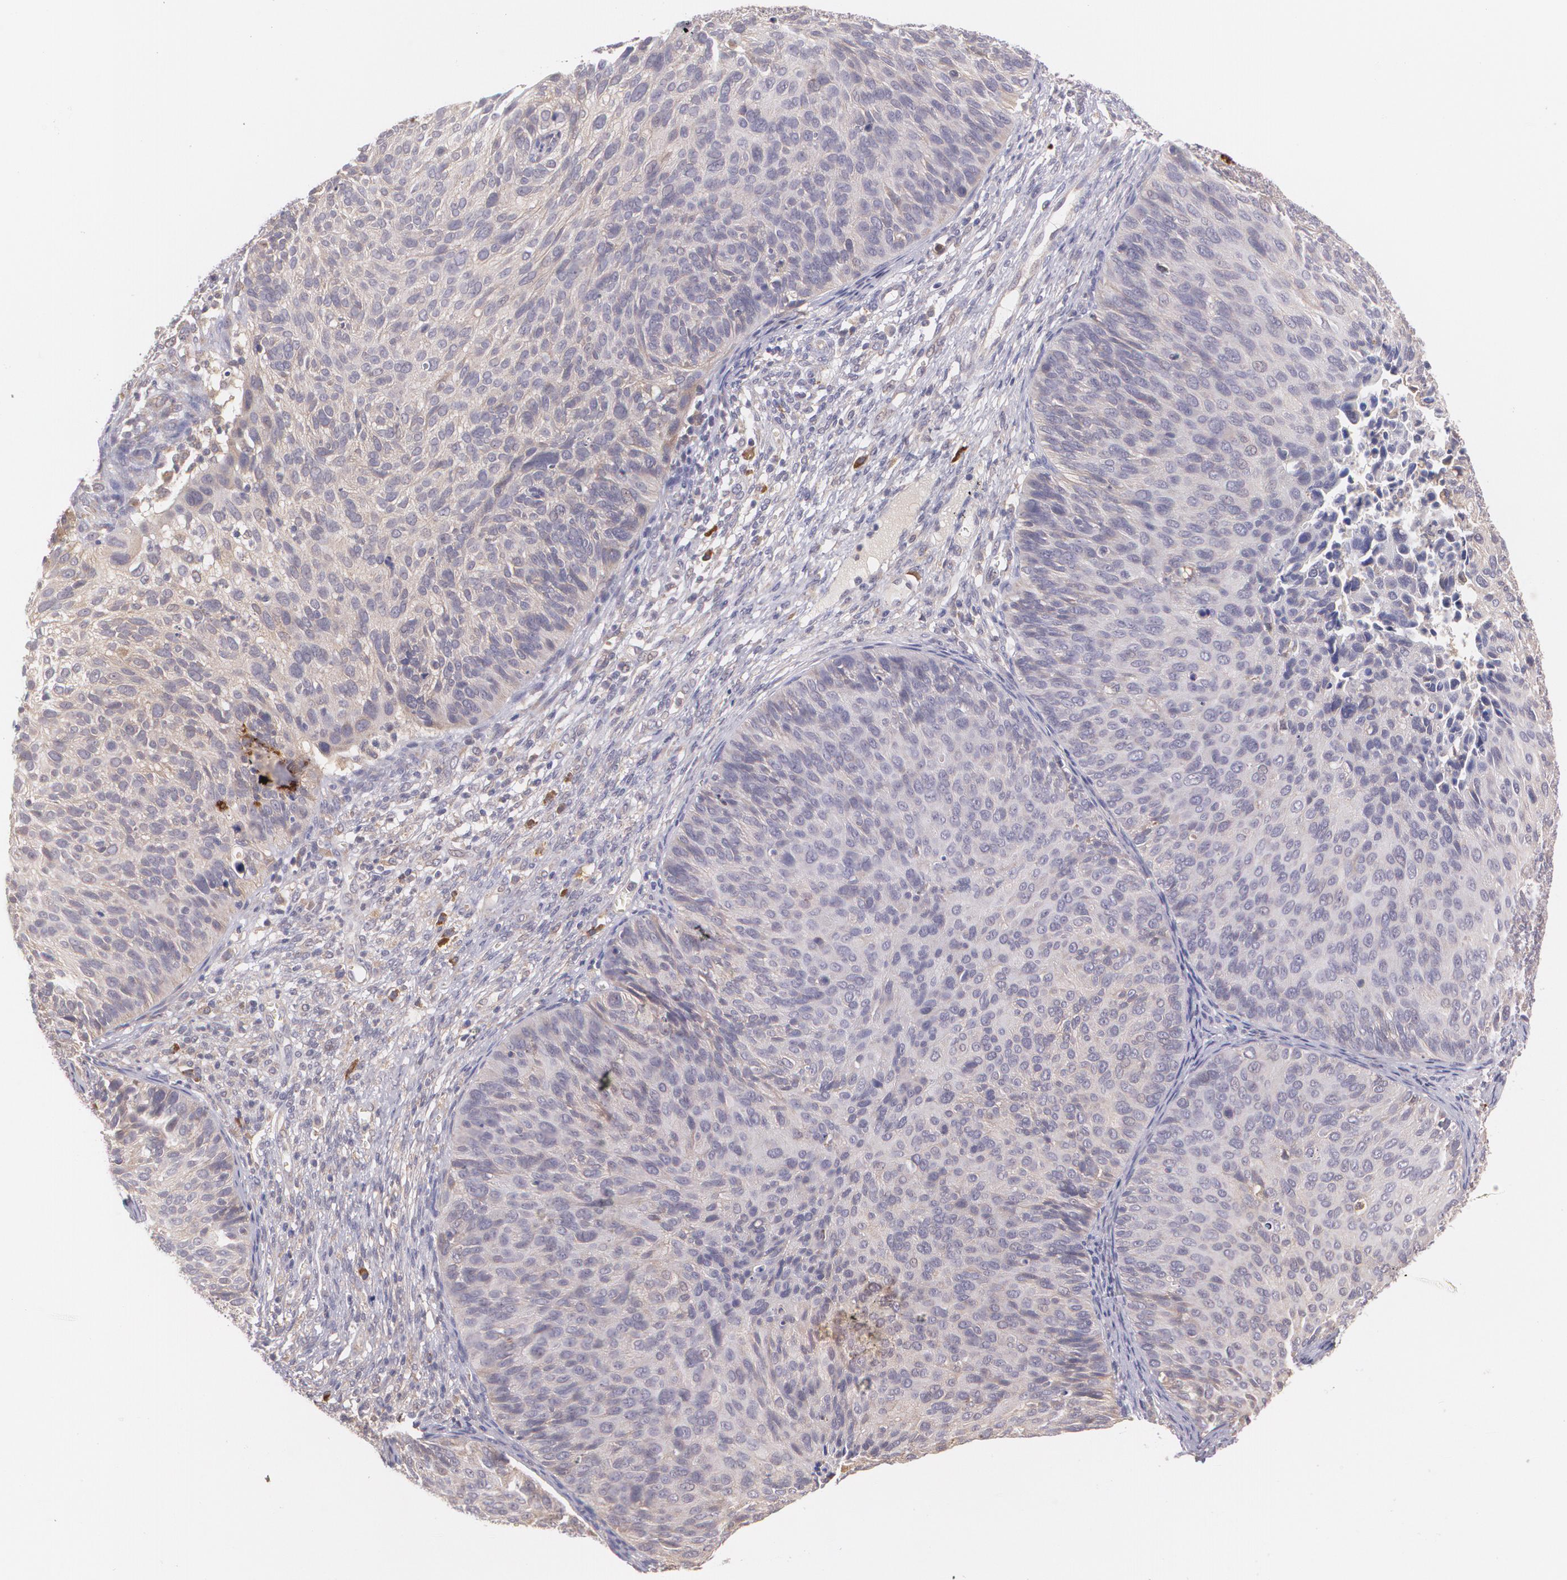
{"staining": {"intensity": "weak", "quantity": ">75%", "location": "cytoplasmic/membranous"}, "tissue": "cervical cancer", "cell_type": "Tumor cells", "image_type": "cancer", "snomed": [{"axis": "morphology", "description": "Squamous cell carcinoma, NOS"}, {"axis": "topography", "description": "Cervix"}], "caption": "Protein expression analysis of cervical cancer demonstrates weak cytoplasmic/membranous expression in approximately >75% of tumor cells.", "gene": "CCL17", "patient": {"sex": "female", "age": 36}}